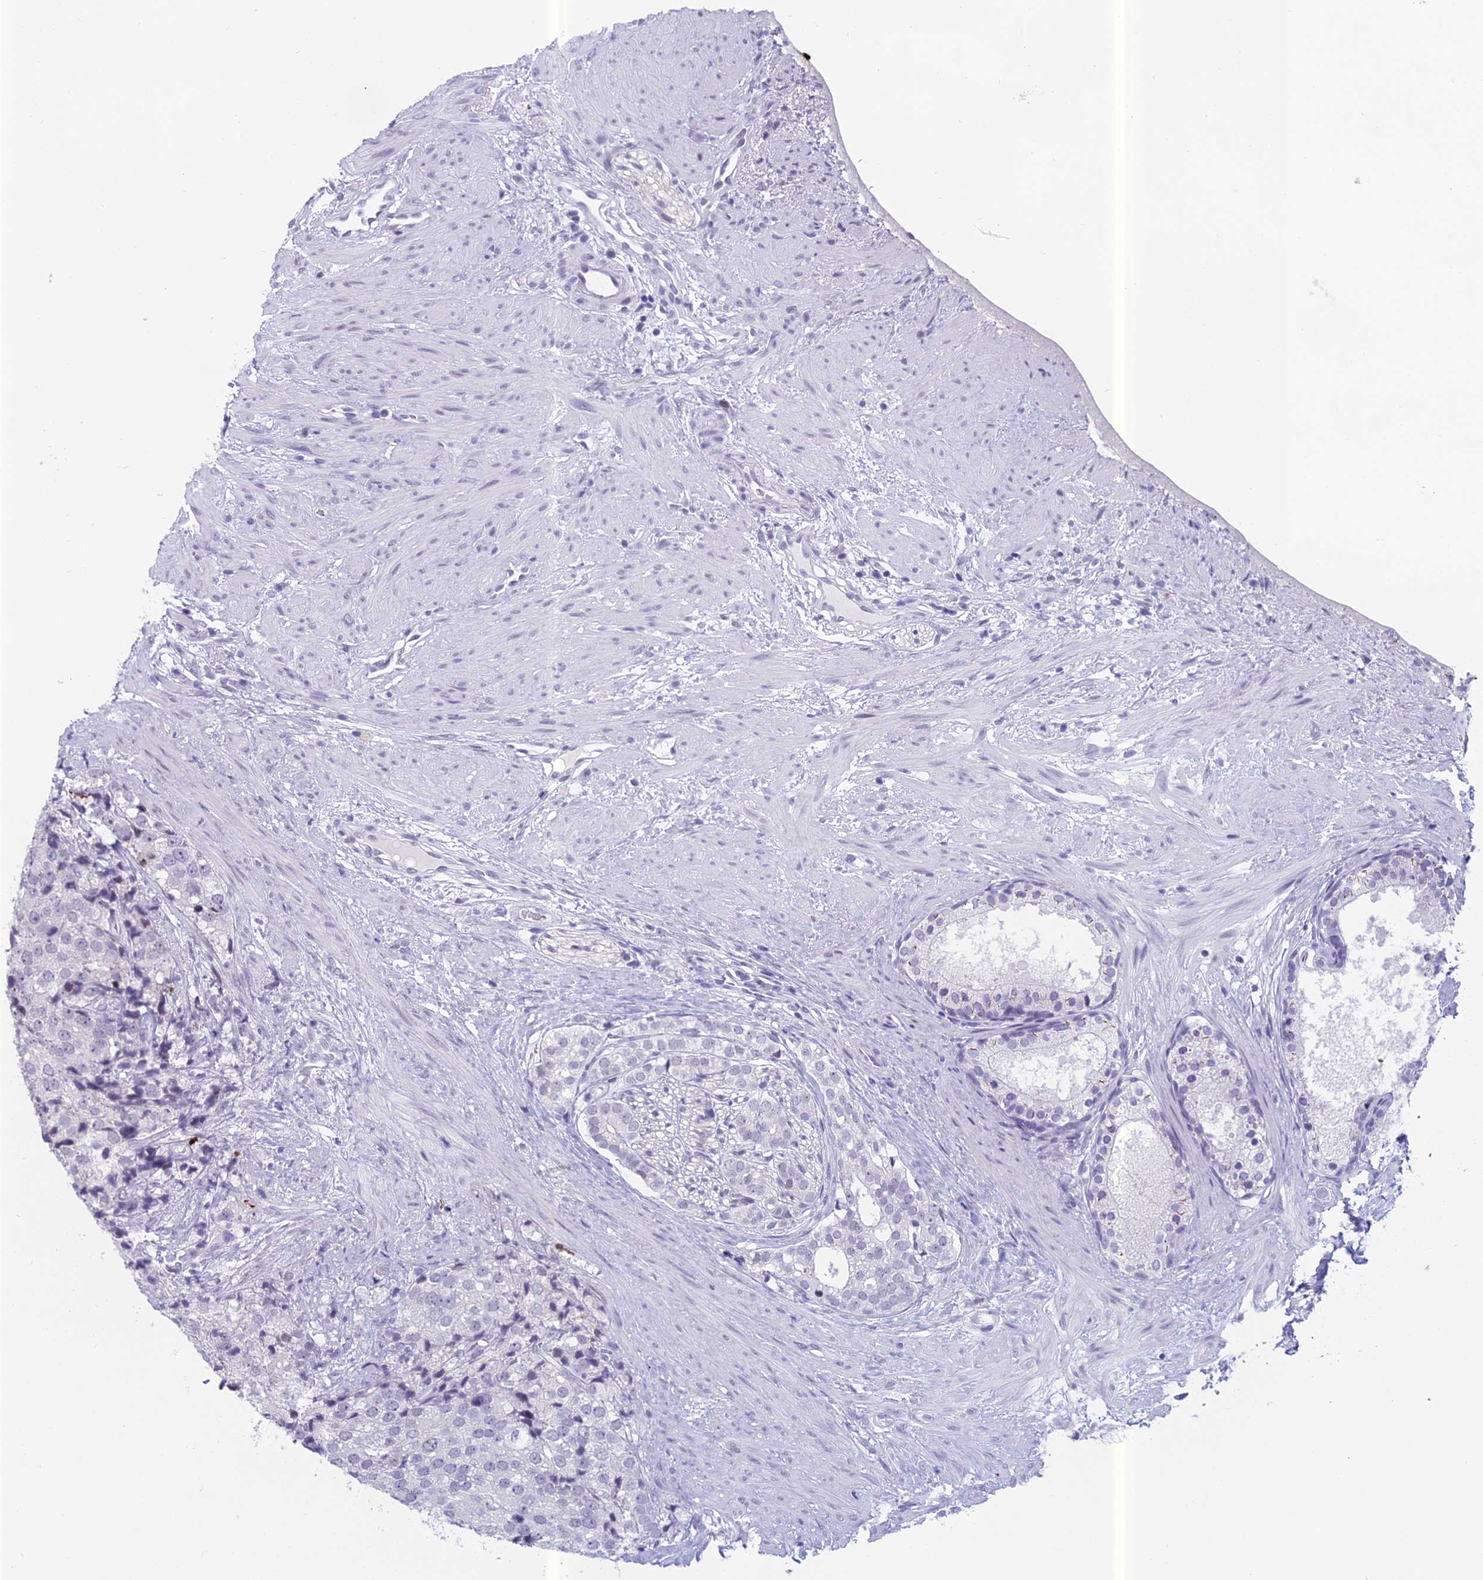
{"staining": {"intensity": "negative", "quantity": "none", "location": "none"}, "tissue": "prostate cancer", "cell_type": "Tumor cells", "image_type": "cancer", "snomed": [{"axis": "morphology", "description": "Adenocarcinoma, High grade"}, {"axis": "topography", "description": "Prostate"}], "caption": "IHC of human prostate cancer displays no expression in tumor cells.", "gene": "RGS17", "patient": {"sex": "male", "age": 49}}